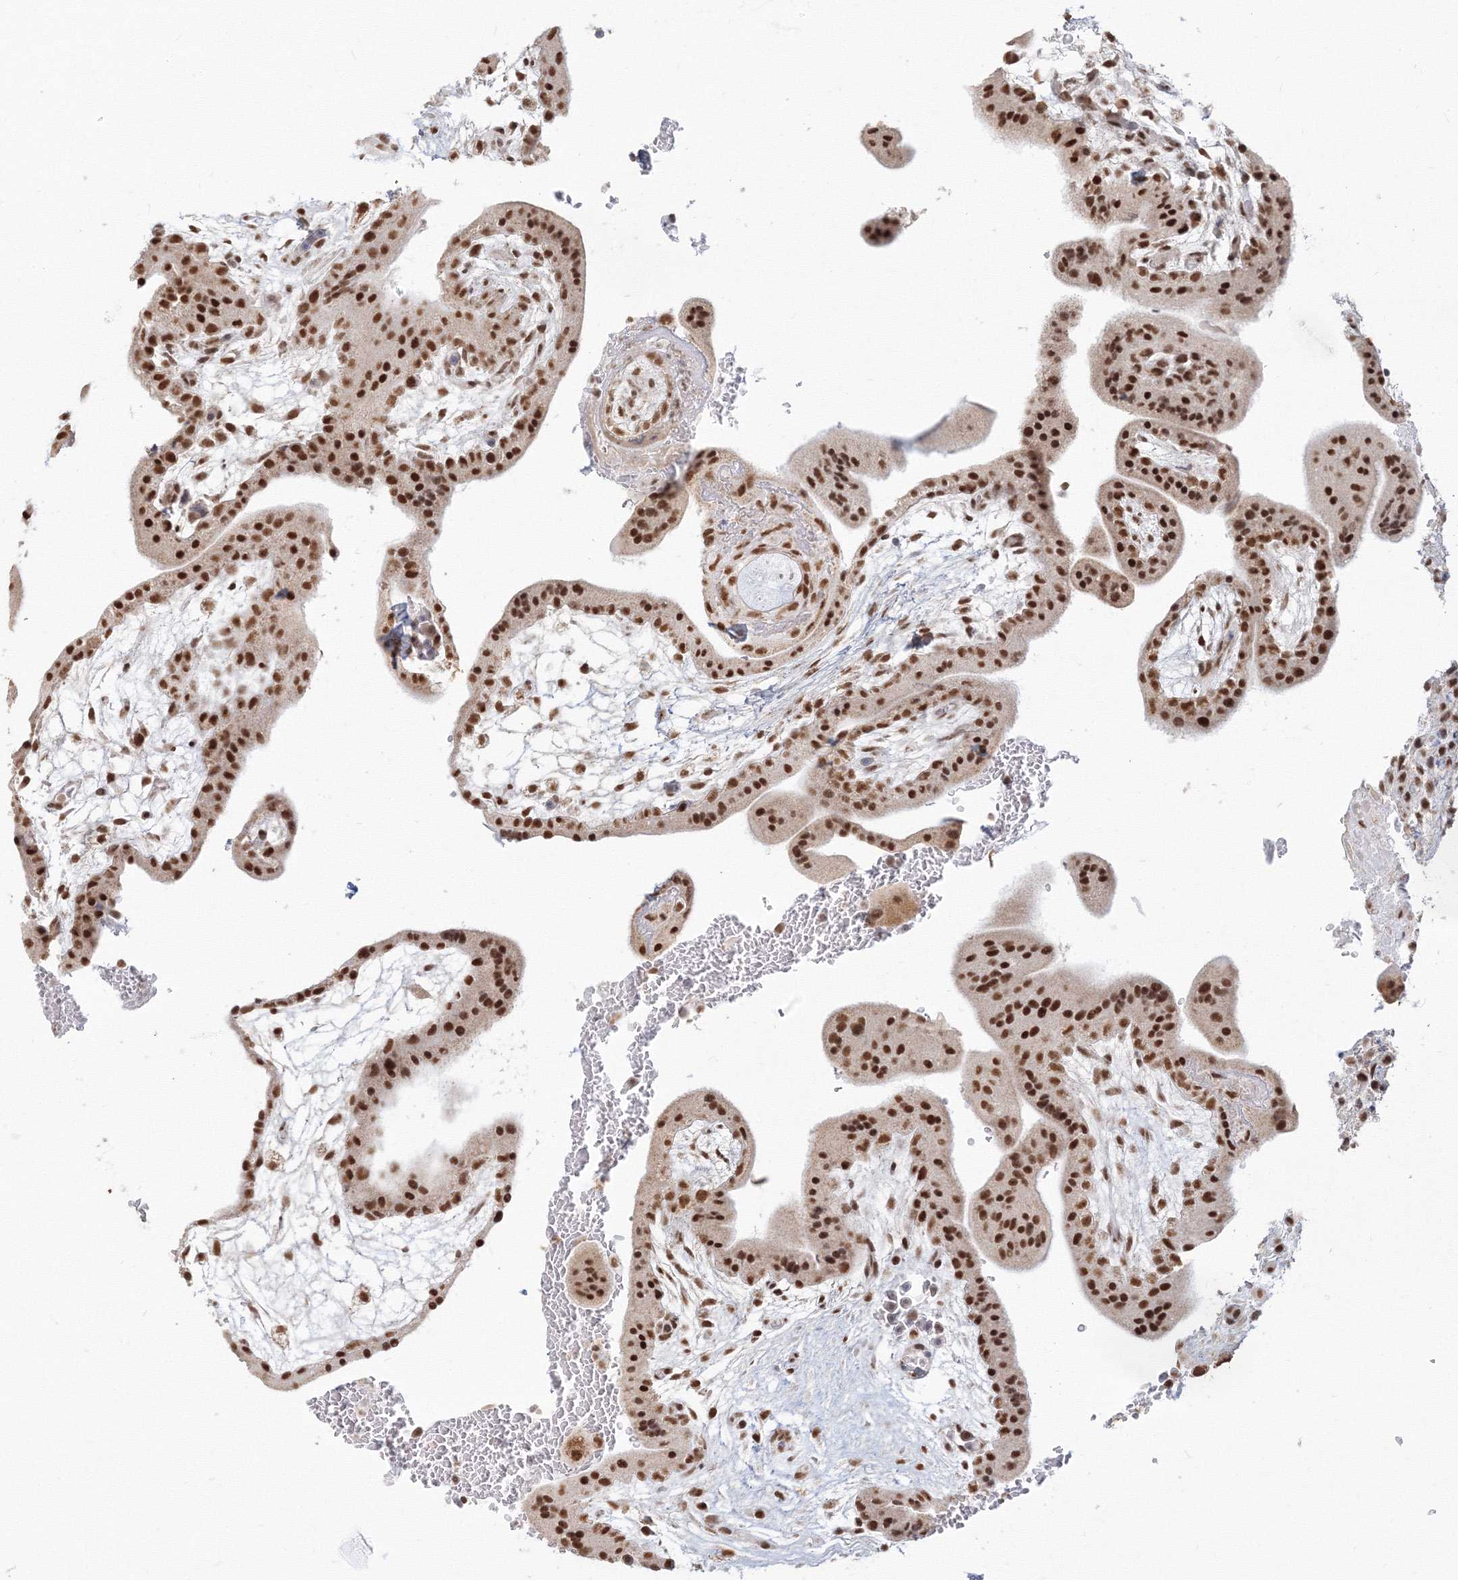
{"staining": {"intensity": "strong", "quantity": ">75%", "location": "nuclear"}, "tissue": "placenta", "cell_type": "Decidual cells", "image_type": "normal", "snomed": [{"axis": "morphology", "description": "Normal tissue, NOS"}, {"axis": "topography", "description": "Placenta"}], "caption": "About >75% of decidual cells in unremarkable placenta demonstrate strong nuclear protein expression as visualized by brown immunohistochemical staining.", "gene": "PPP4R2", "patient": {"sex": "female", "age": 35}}